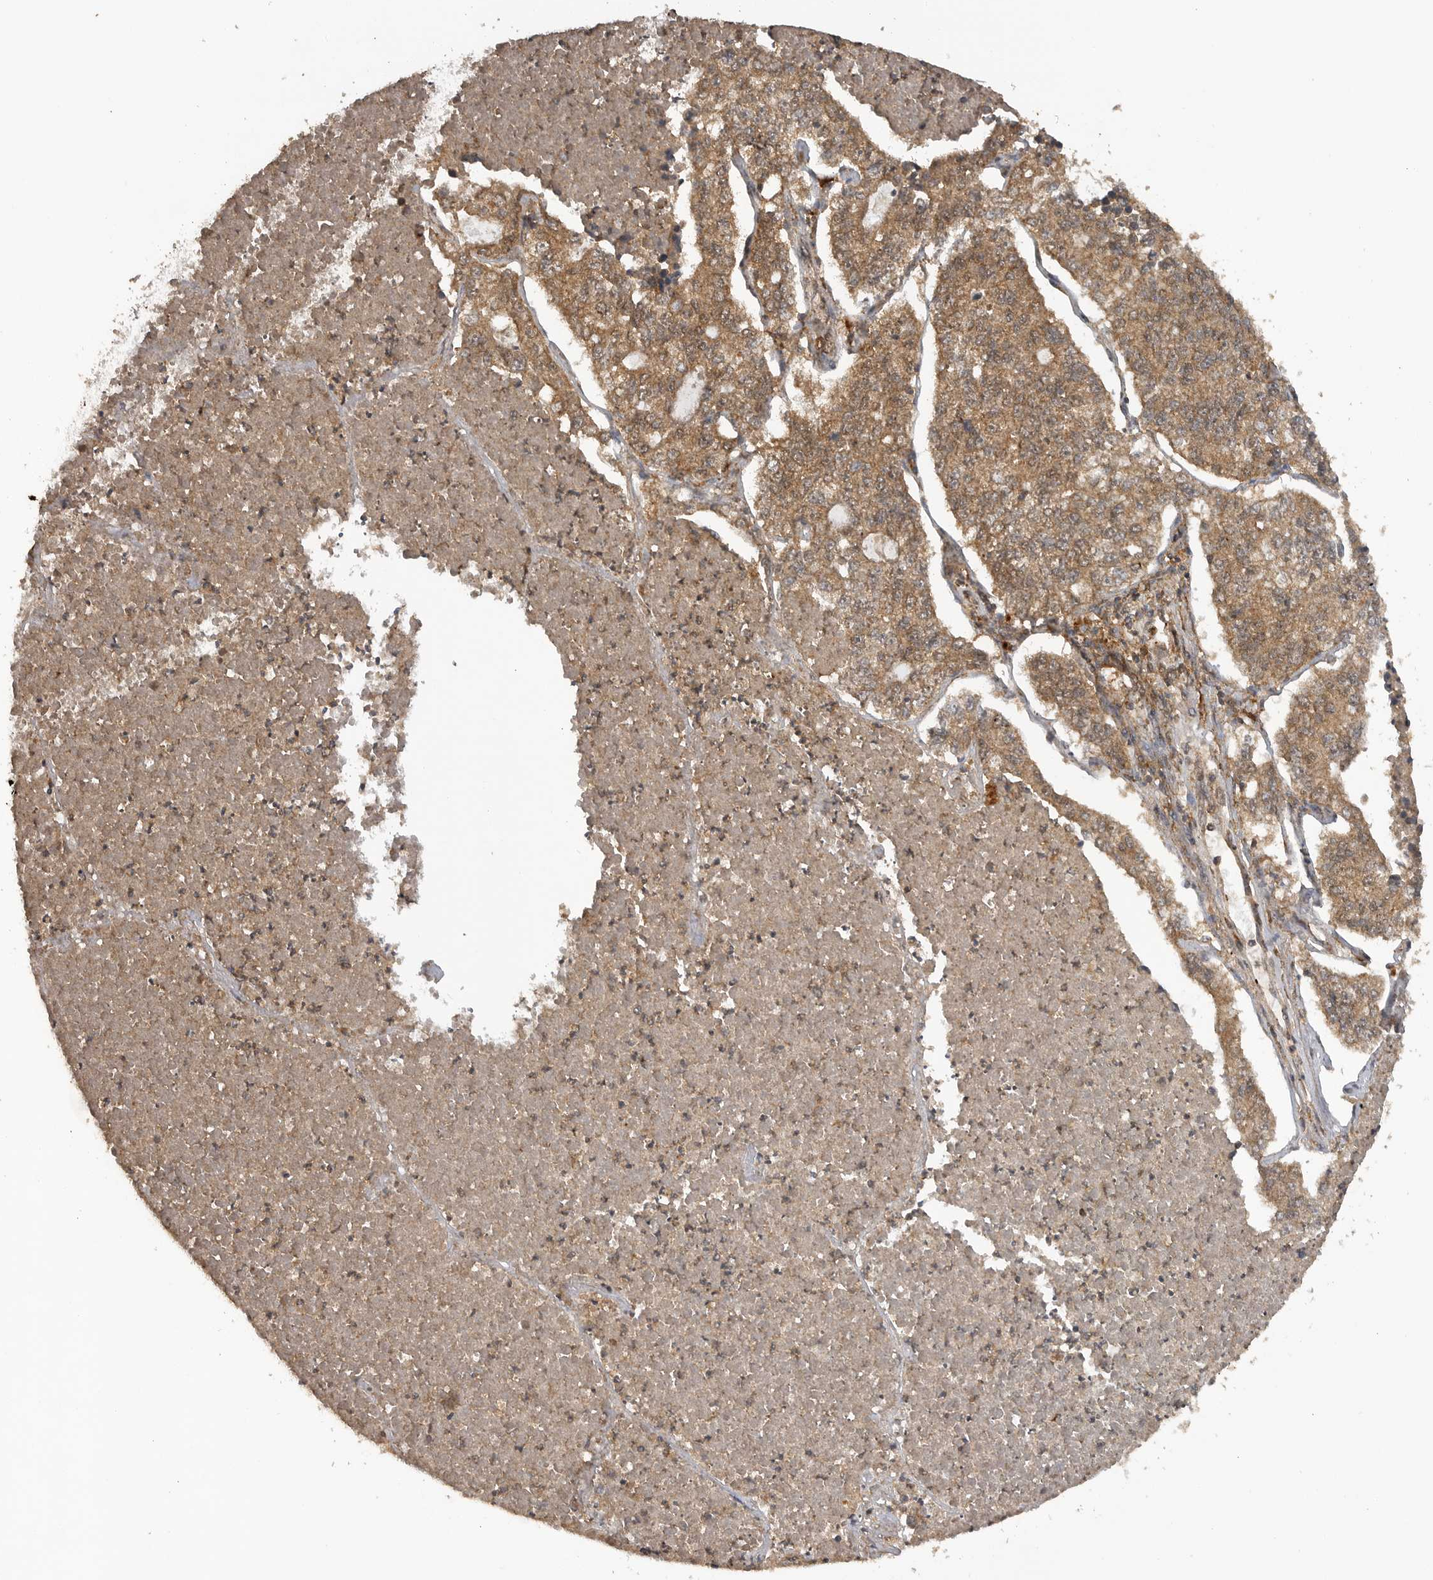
{"staining": {"intensity": "moderate", "quantity": ">75%", "location": "cytoplasmic/membranous"}, "tissue": "lung cancer", "cell_type": "Tumor cells", "image_type": "cancer", "snomed": [{"axis": "morphology", "description": "Adenocarcinoma, NOS"}, {"axis": "topography", "description": "Lung"}], "caption": "Protein staining of adenocarcinoma (lung) tissue shows moderate cytoplasmic/membranous expression in approximately >75% of tumor cells. Ihc stains the protein in brown and the nuclei are stained blue.", "gene": "ICOSLG", "patient": {"sex": "male", "age": 49}}